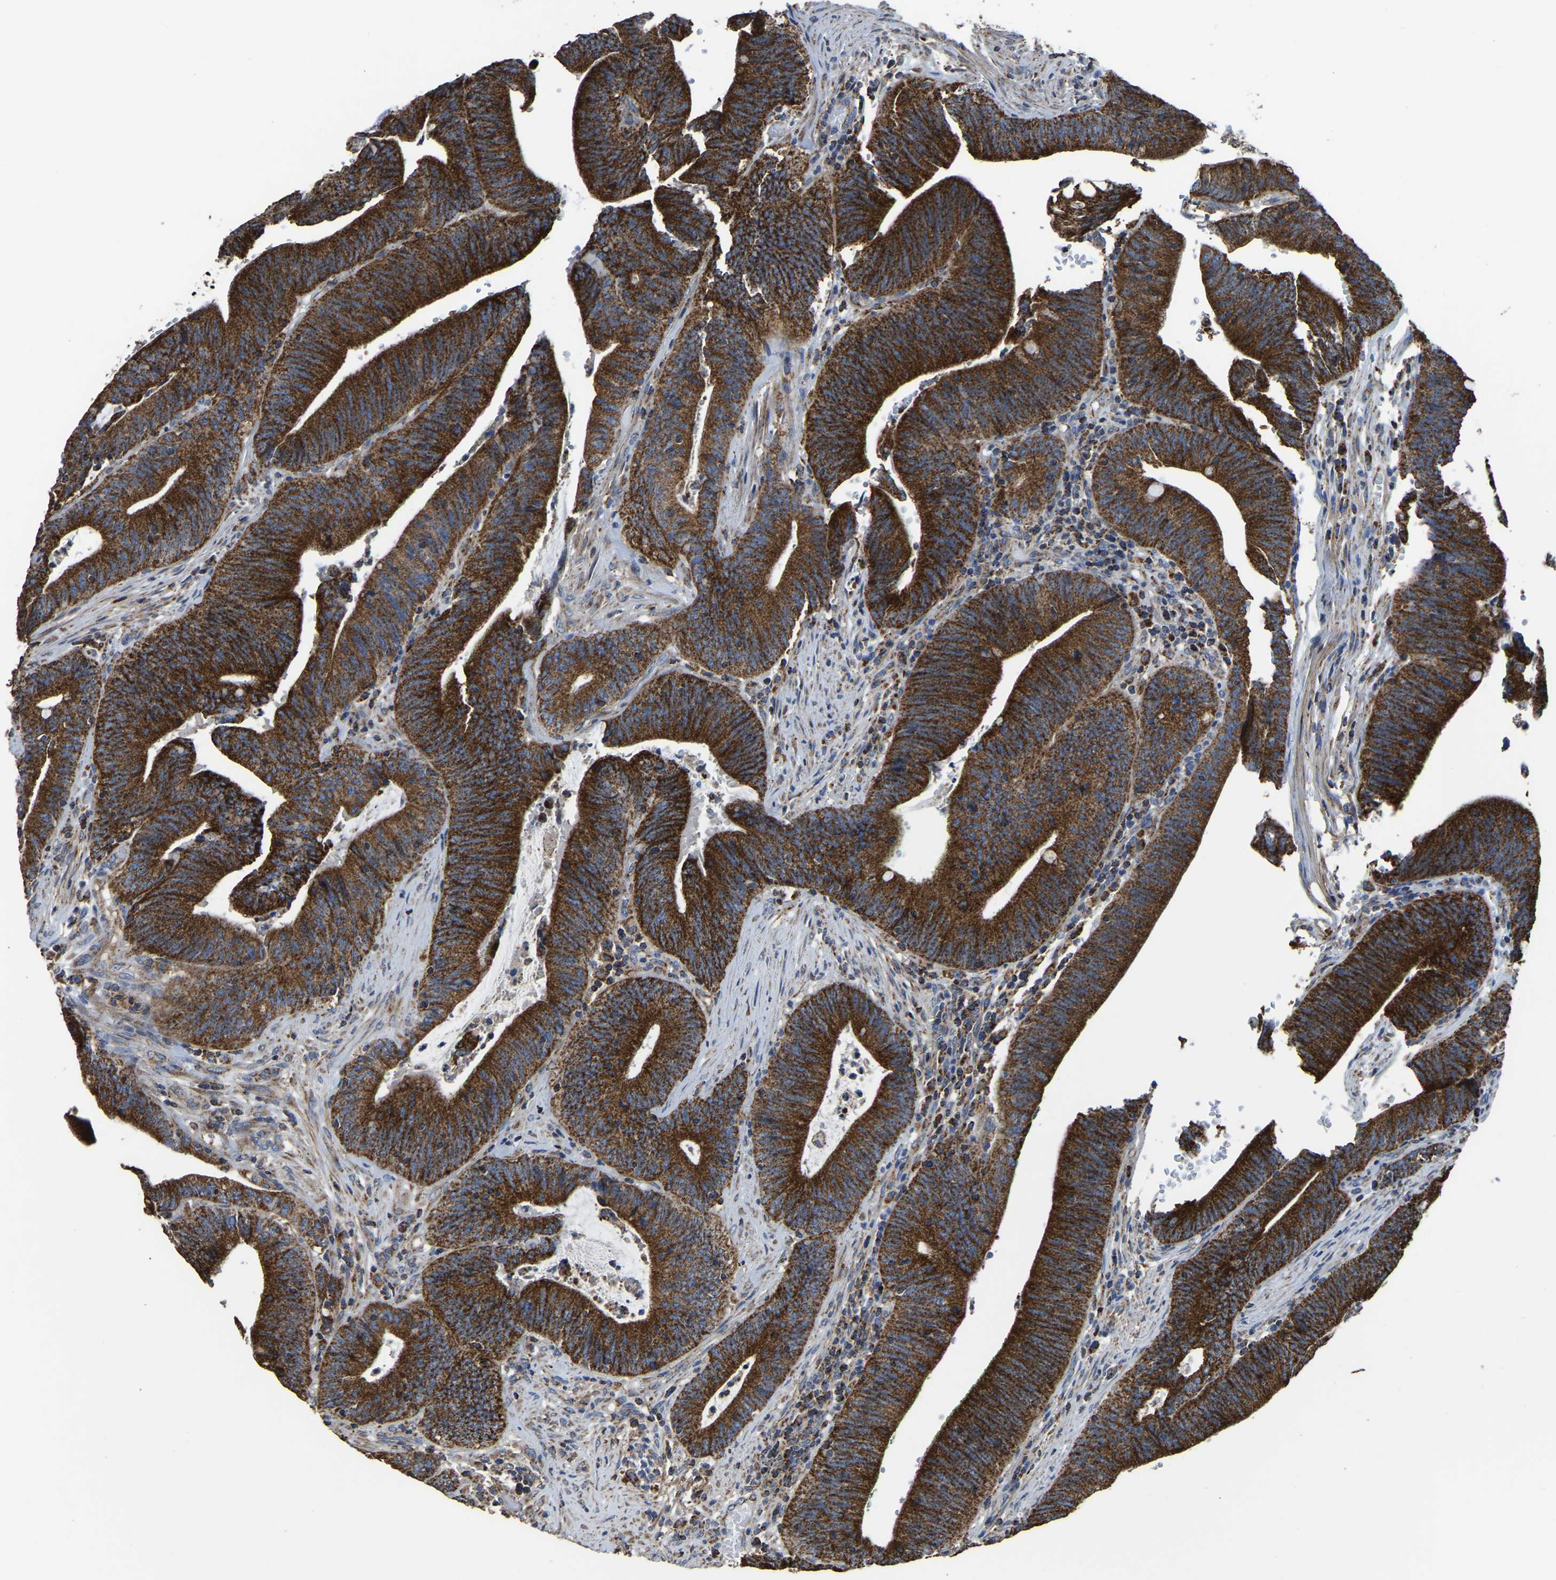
{"staining": {"intensity": "strong", "quantity": ">75%", "location": "cytoplasmic/membranous"}, "tissue": "colorectal cancer", "cell_type": "Tumor cells", "image_type": "cancer", "snomed": [{"axis": "morphology", "description": "Normal tissue, NOS"}, {"axis": "morphology", "description": "Adenocarcinoma, NOS"}, {"axis": "topography", "description": "Rectum"}], "caption": "Colorectal cancer (adenocarcinoma) tissue shows strong cytoplasmic/membranous positivity in approximately >75% of tumor cells, visualized by immunohistochemistry.", "gene": "ETFA", "patient": {"sex": "female", "age": 66}}